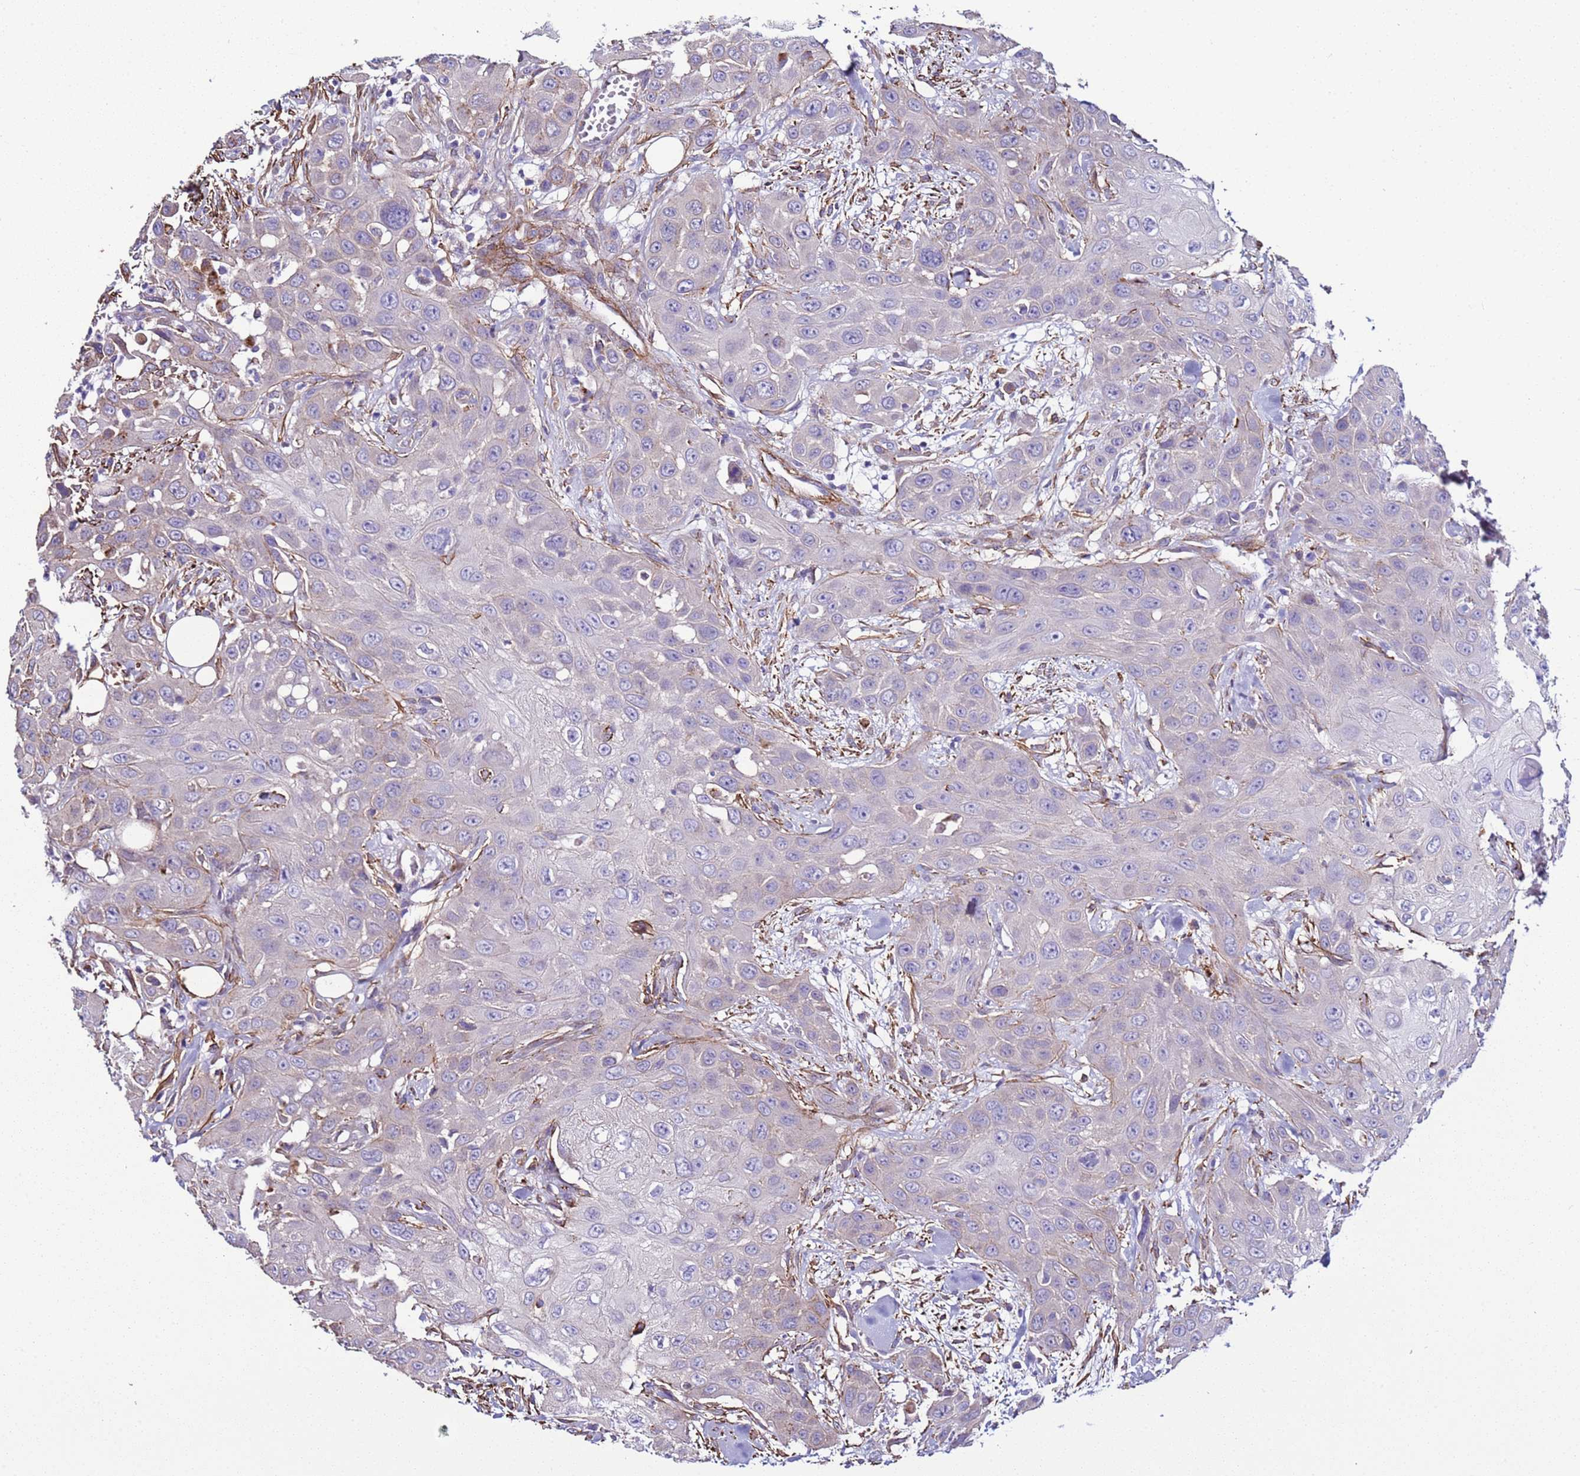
{"staining": {"intensity": "weak", "quantity": "<25%", "location": "cytoplasmic/membranous"}, "tissue": "head and neck cancer", "cell_type": "Tumor cells", "image_type": "cancer", "snomed": [{"axis": "morphology", "description": "Squamous cell carcinoma, NOS"}, {"axis": "topography", "description": "Head-Neck"}], "caption": "DAB immunohistochemical staining of human head and neck cancer (squamous cell carcinoma) exhibits no significant positivity in tumor cells.", "gene": "RABL2B", "patient": {"sex": "male", "age": 81}}